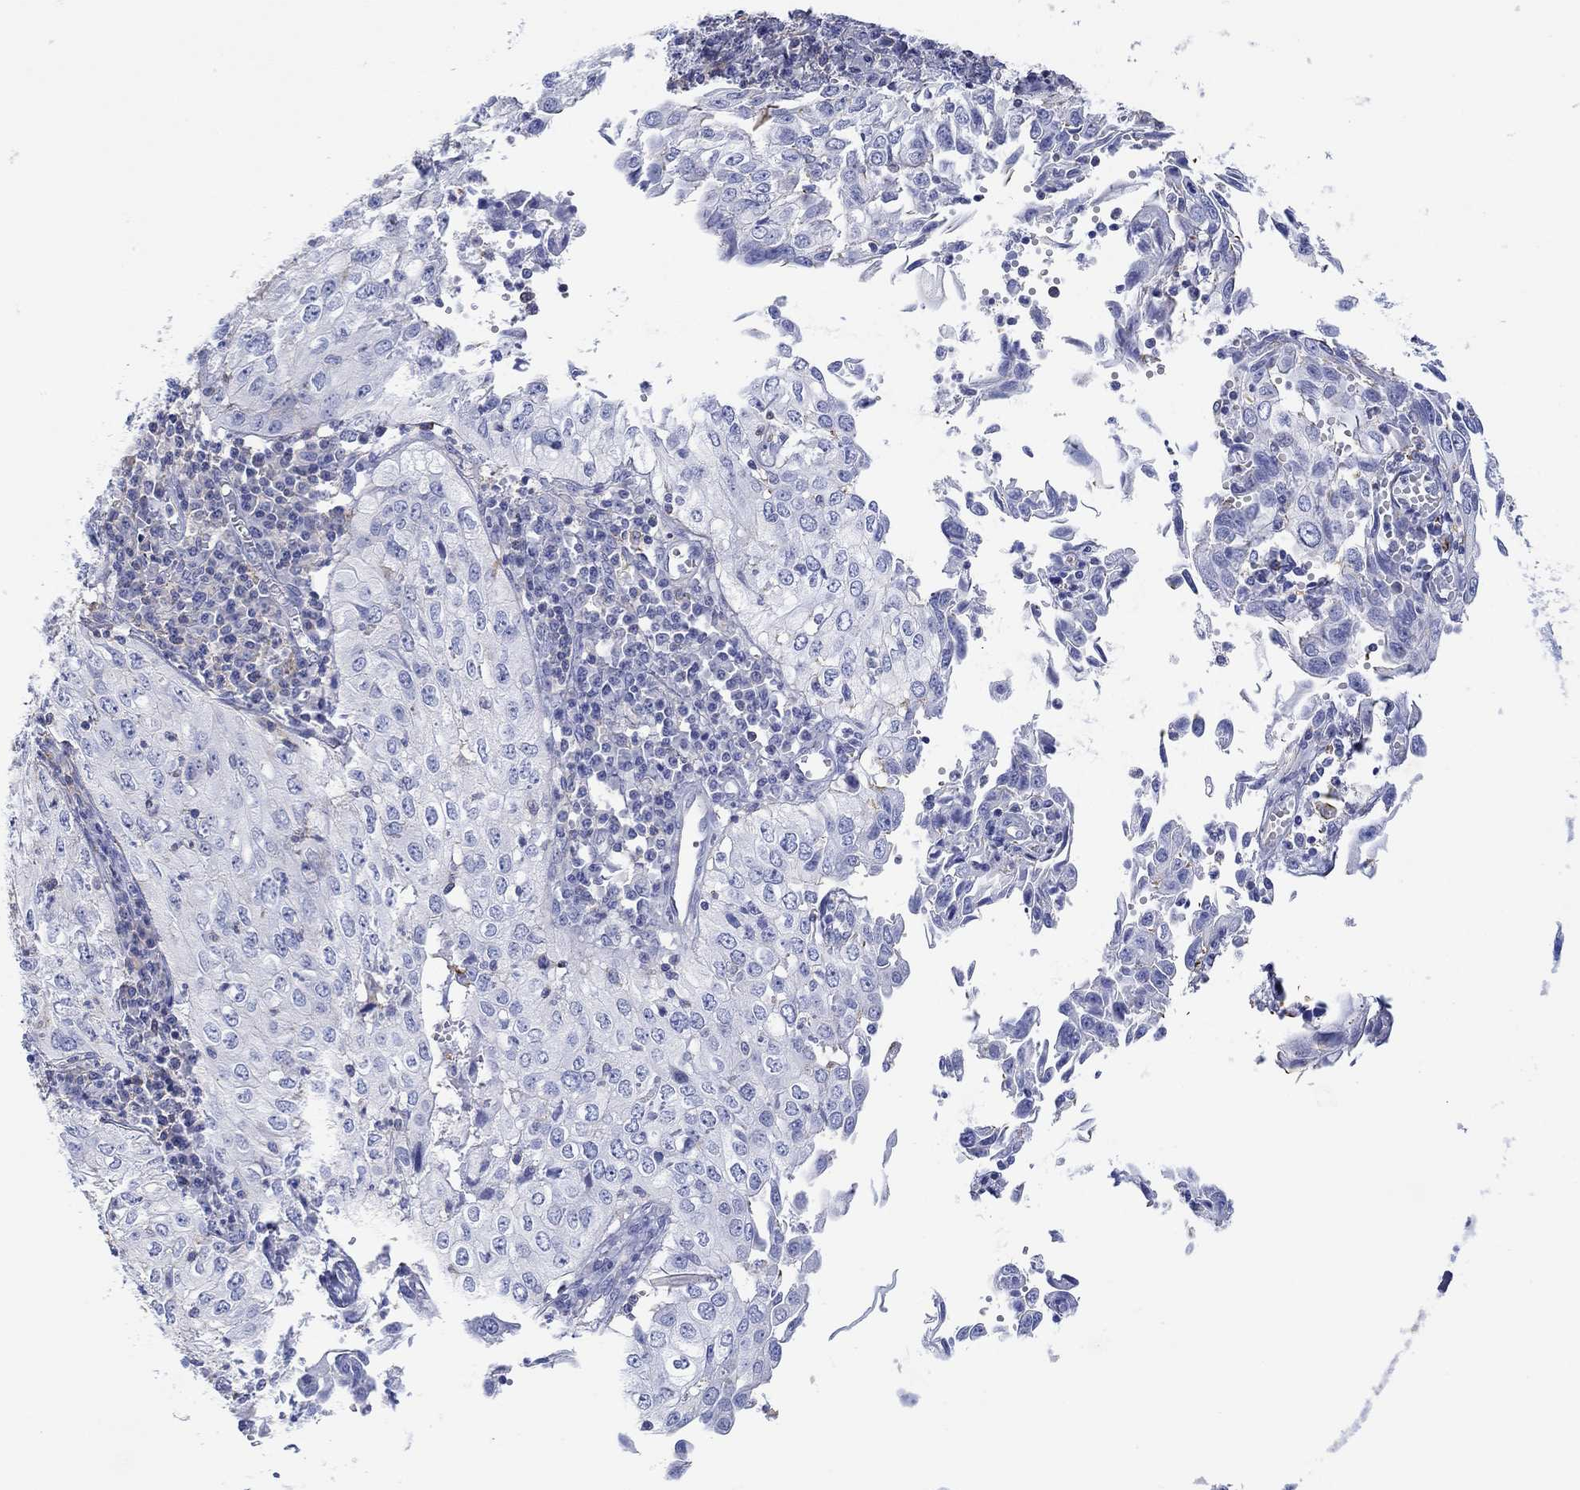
{"staining": {"intensity": "negative", "quantity": "none", "location": "none"}, "tissue": "cervical cancer", "cell_type": "Tumor cells", "image_type": "cancer", "snomed": [{"axis": "morphology", "description": "Squamous cell carcinoma, NOS"}, {"axis": "topography", "description": "Cervix"}], "caption": "High magnification brightfield microscopy of cervical squamous cell carcinoma stained with DAB (brown) and counterstained with hematoxylin (blue): tumor cells show no significant staining. (DAB immunohistochemistry (IHC) with hematoxylin counter stain).", "gene": "PPIL6", "patient": {"sex": "female", "age": 24}}